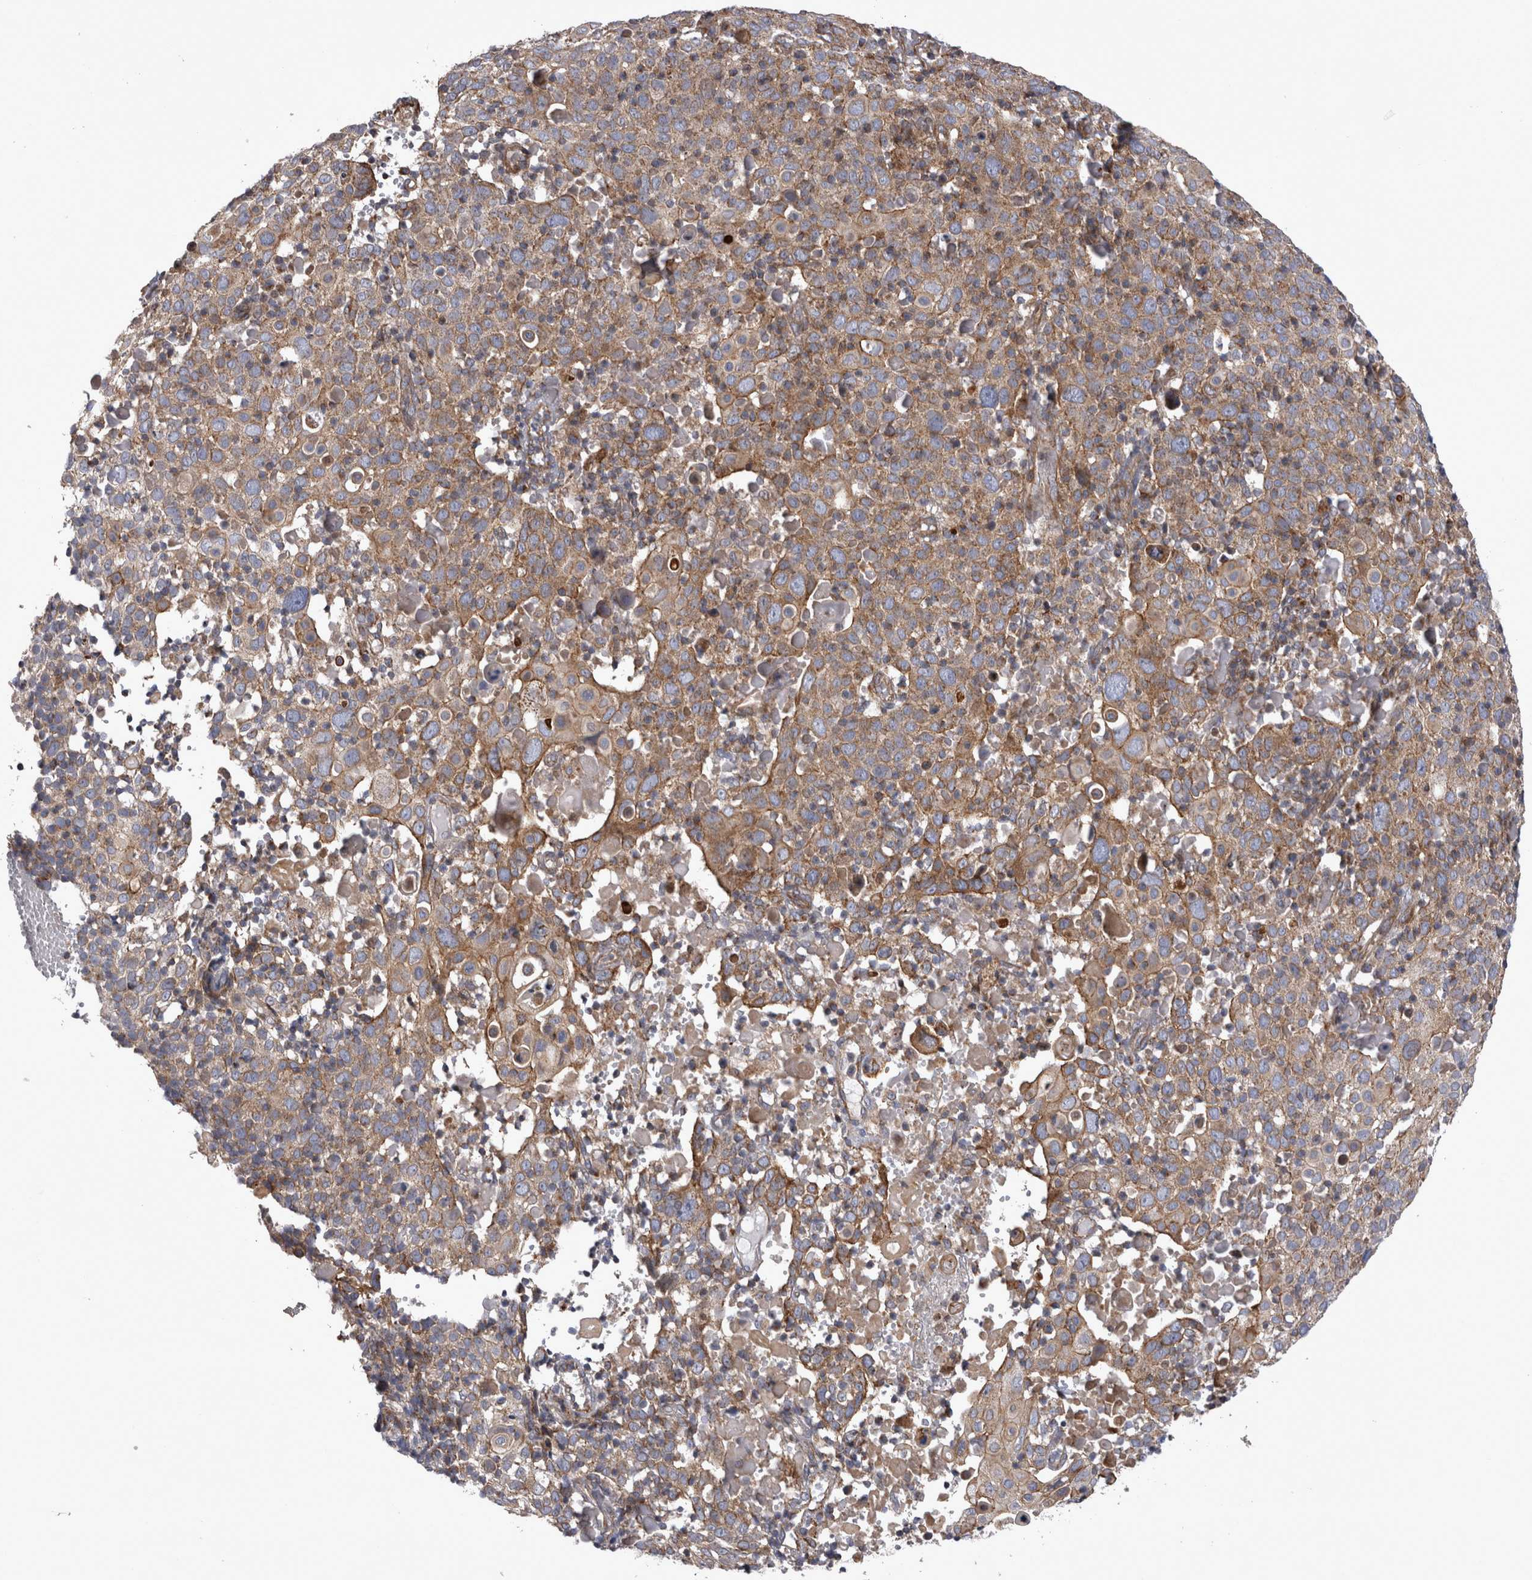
{"staining": {"intensity": "moderate", "quantity": ">75%", "location": "cytoplasmic/membranous"}, "tissue": "cervical cancer", "cell_type": "Tumor cells", "image_type": "cancer", "snomed": [{"axis": "morphology", "description": "Squamous cell carcinoma, NOS"}, {"axis": "topography", "description": "Cervix"}], "caption": "Human squamous cell carcinoma (cervical) stained with a protein marker exhibits moderate staining in tumor cells.", "gene": "TSPOAP1", "patient": {"sex": "female", "age": 74}}